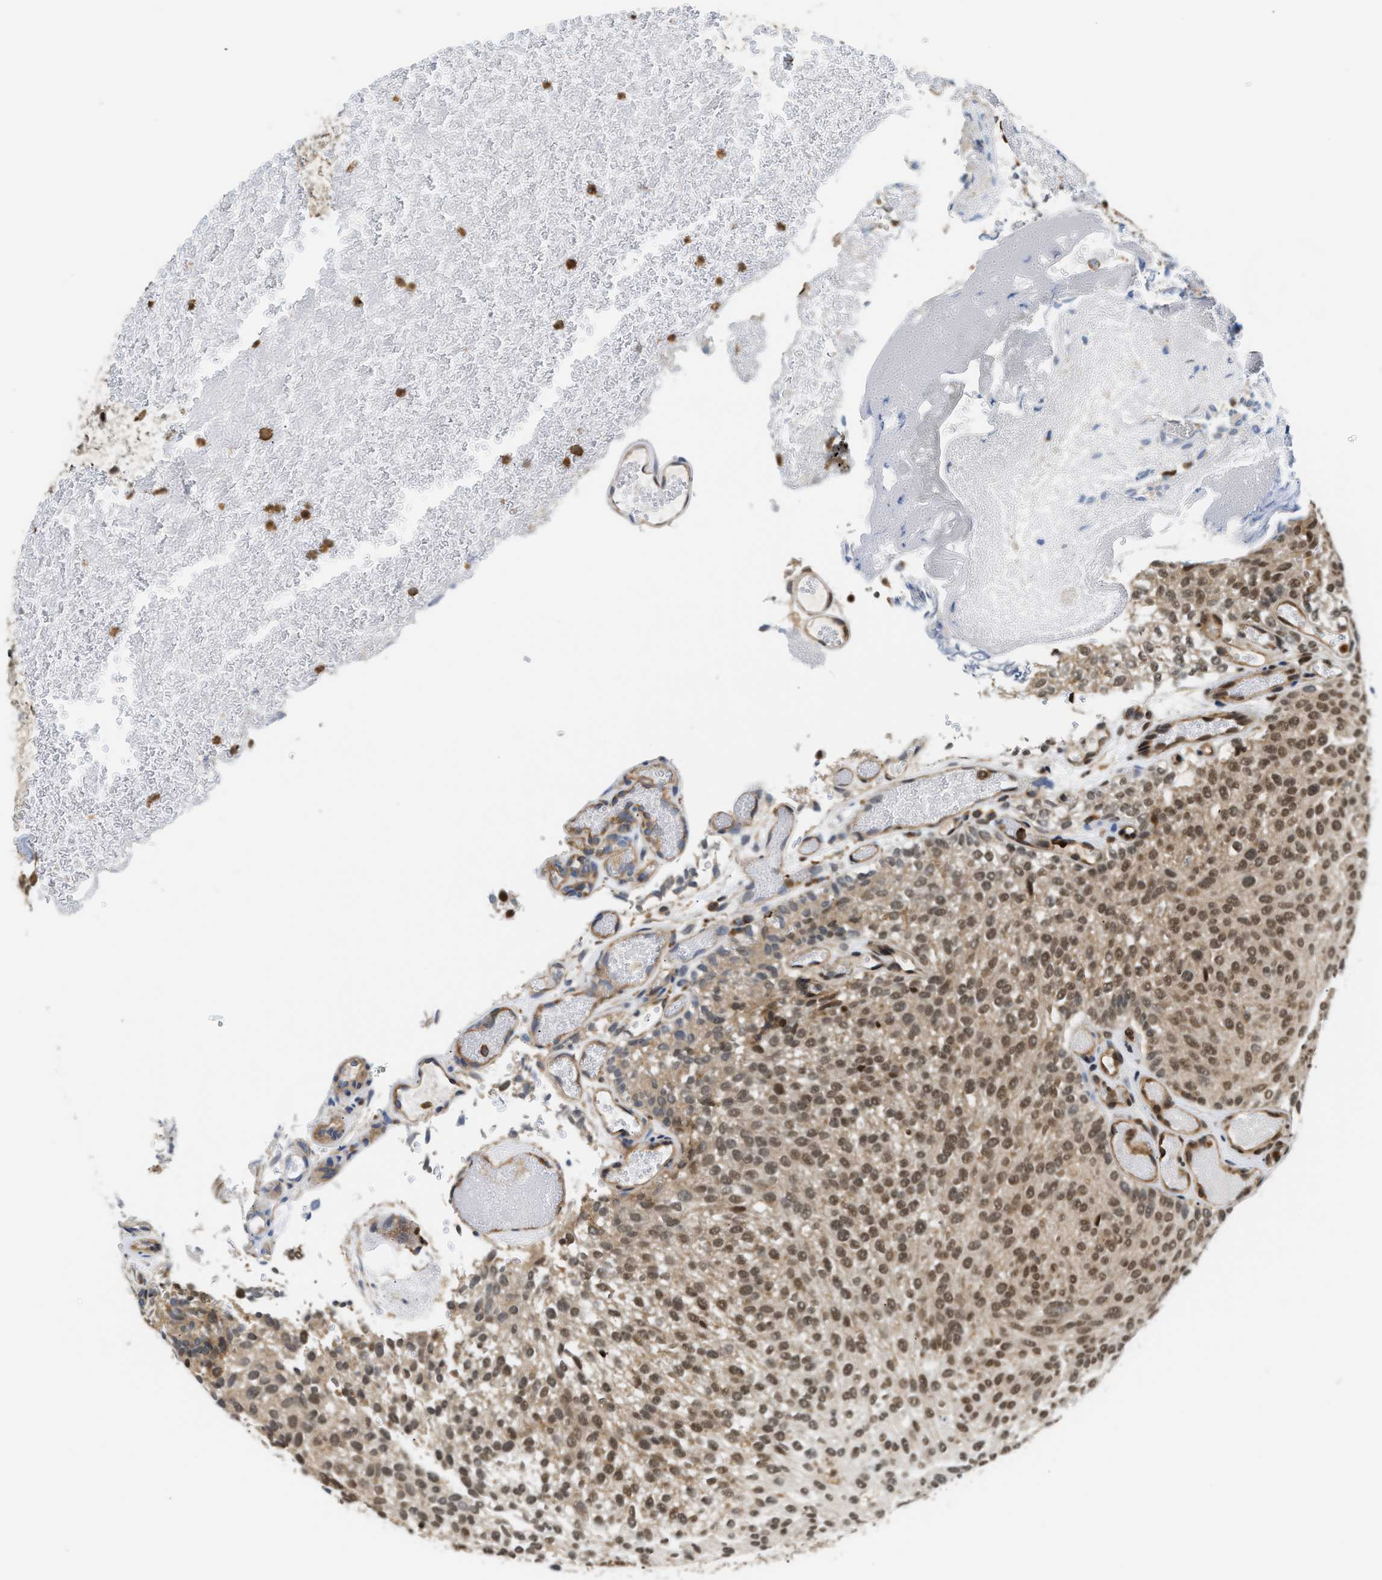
{"staining": {"intensity": "moderate", "quantity": ">75%", "location": "cytoplasmic/membranous,nuclear"}, "tissue": "urothelial cancer", "cell_type": "Tumor cells", "image_type": "cancer", "snomed": [{"axis": "morphology", "description": "Urothelial carcinoma, Low grade"}, {"axis": "topography", "description": "Urinary bladder"}], "caption": "Immunohistochemistry (IHC) (DAB) staining of urothelial cancer shows moderate cytoplasmic/membranous and nuclear protein positivity in approximately >75% of tumor cells.", "gene": "STK10", "patient": {"sex": "male", "age": 78}}